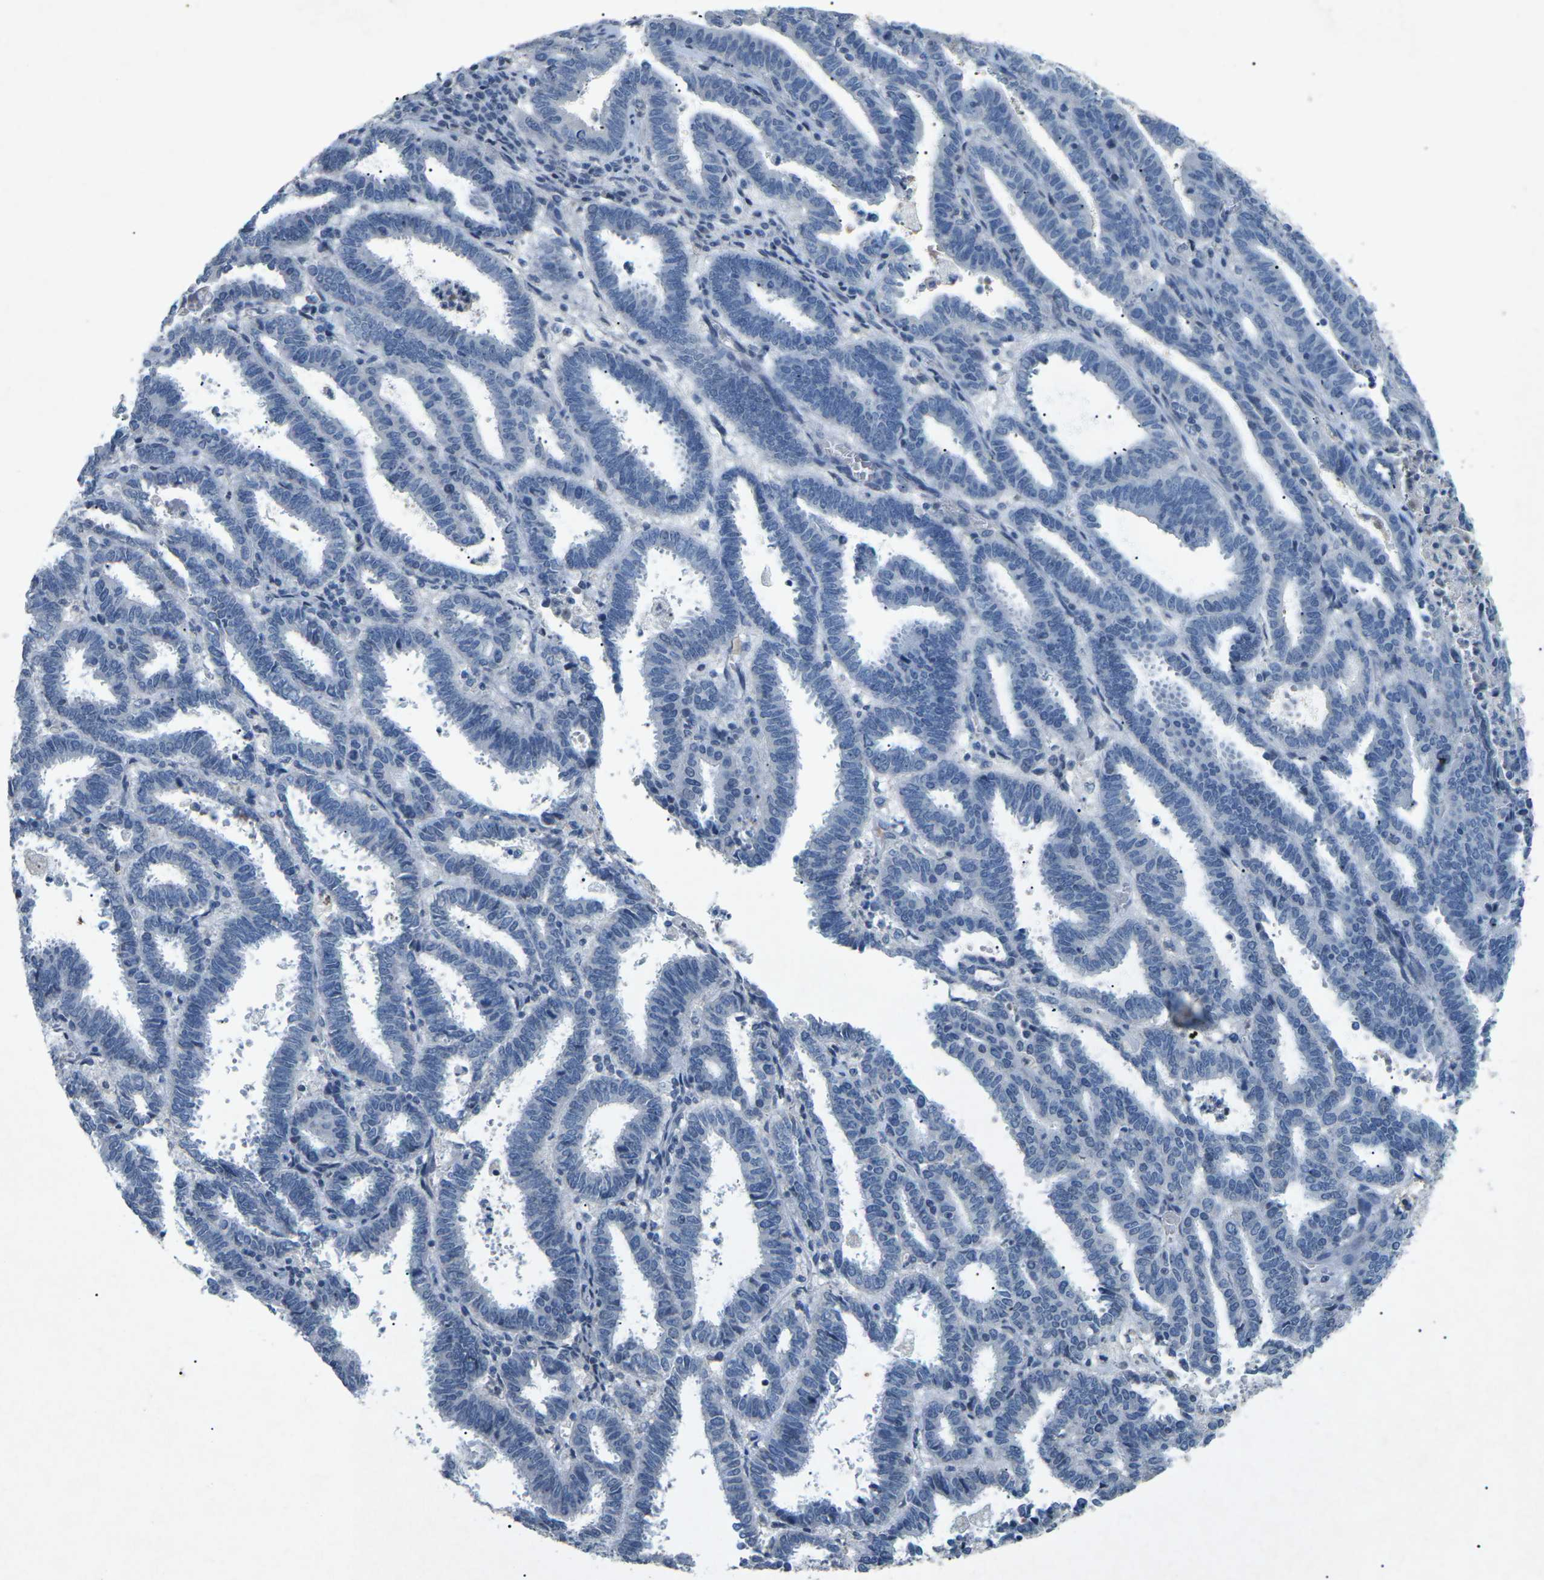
{"staining": {"intensity": "negative", "quantity": "none", "location": "none"}, "tissue": "endometrial cancer", "cell_type": "Tumor cells", "image_type": "cancer", "snomed": [{"axis": "morphology", "description": "Adenocarcinoma, NOS"}, {"axis": "topography", "description": "Uterus"}], "caption": "A high-resolution photomicrograph shows IHC staining of endometrial cancer (adenocarcinoma), which shows no significant positivity in tumor cells.", "gene": "A1BG", "patient": {"sex": "female", "age": 83}}